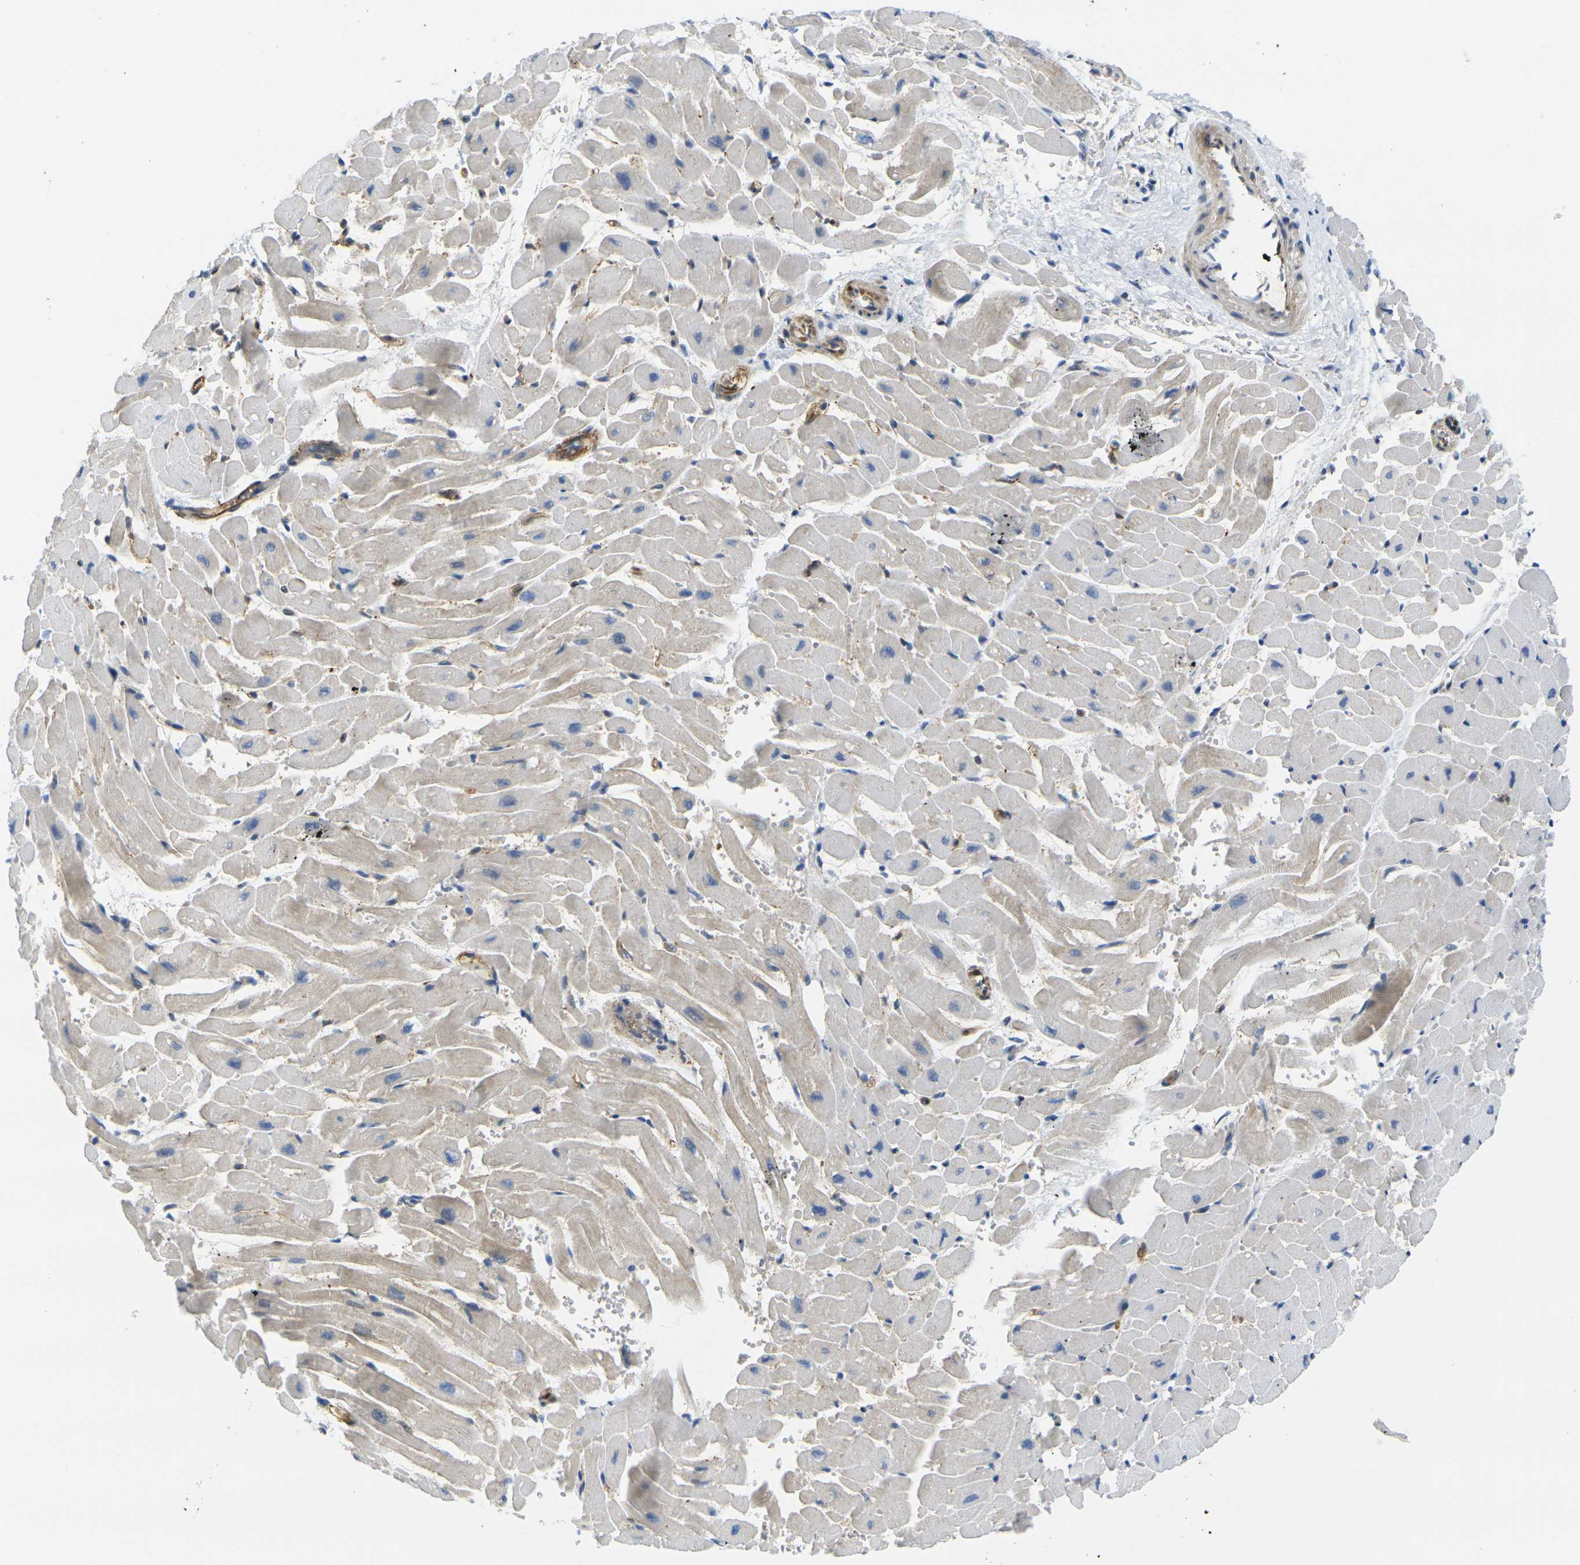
{"staining": {"intensity": "weak", "quantity": "<25%", "location": "cytoplasmic/membranous"}, "tissue": "heart muscle", "cell_type": "Cardiomyocytes", "image_type": "normal", "snomed": [{"axis": "morphology", "description": "Normal tissue, NOS"}, {"axis": "topography", "description": "Heart"}], "caption": "Immunohistochemistry of normal human heart muscle demonstrates no expression in cardiomyocytes. (Stains: DAB (3,3'-diaminobenzidine) IHC with hematoxylin counter stain, Microscopy: brightfield microscopy at high magnification).", "gene": "LASP1", "patient": {"sex": "male", "age": 45}}